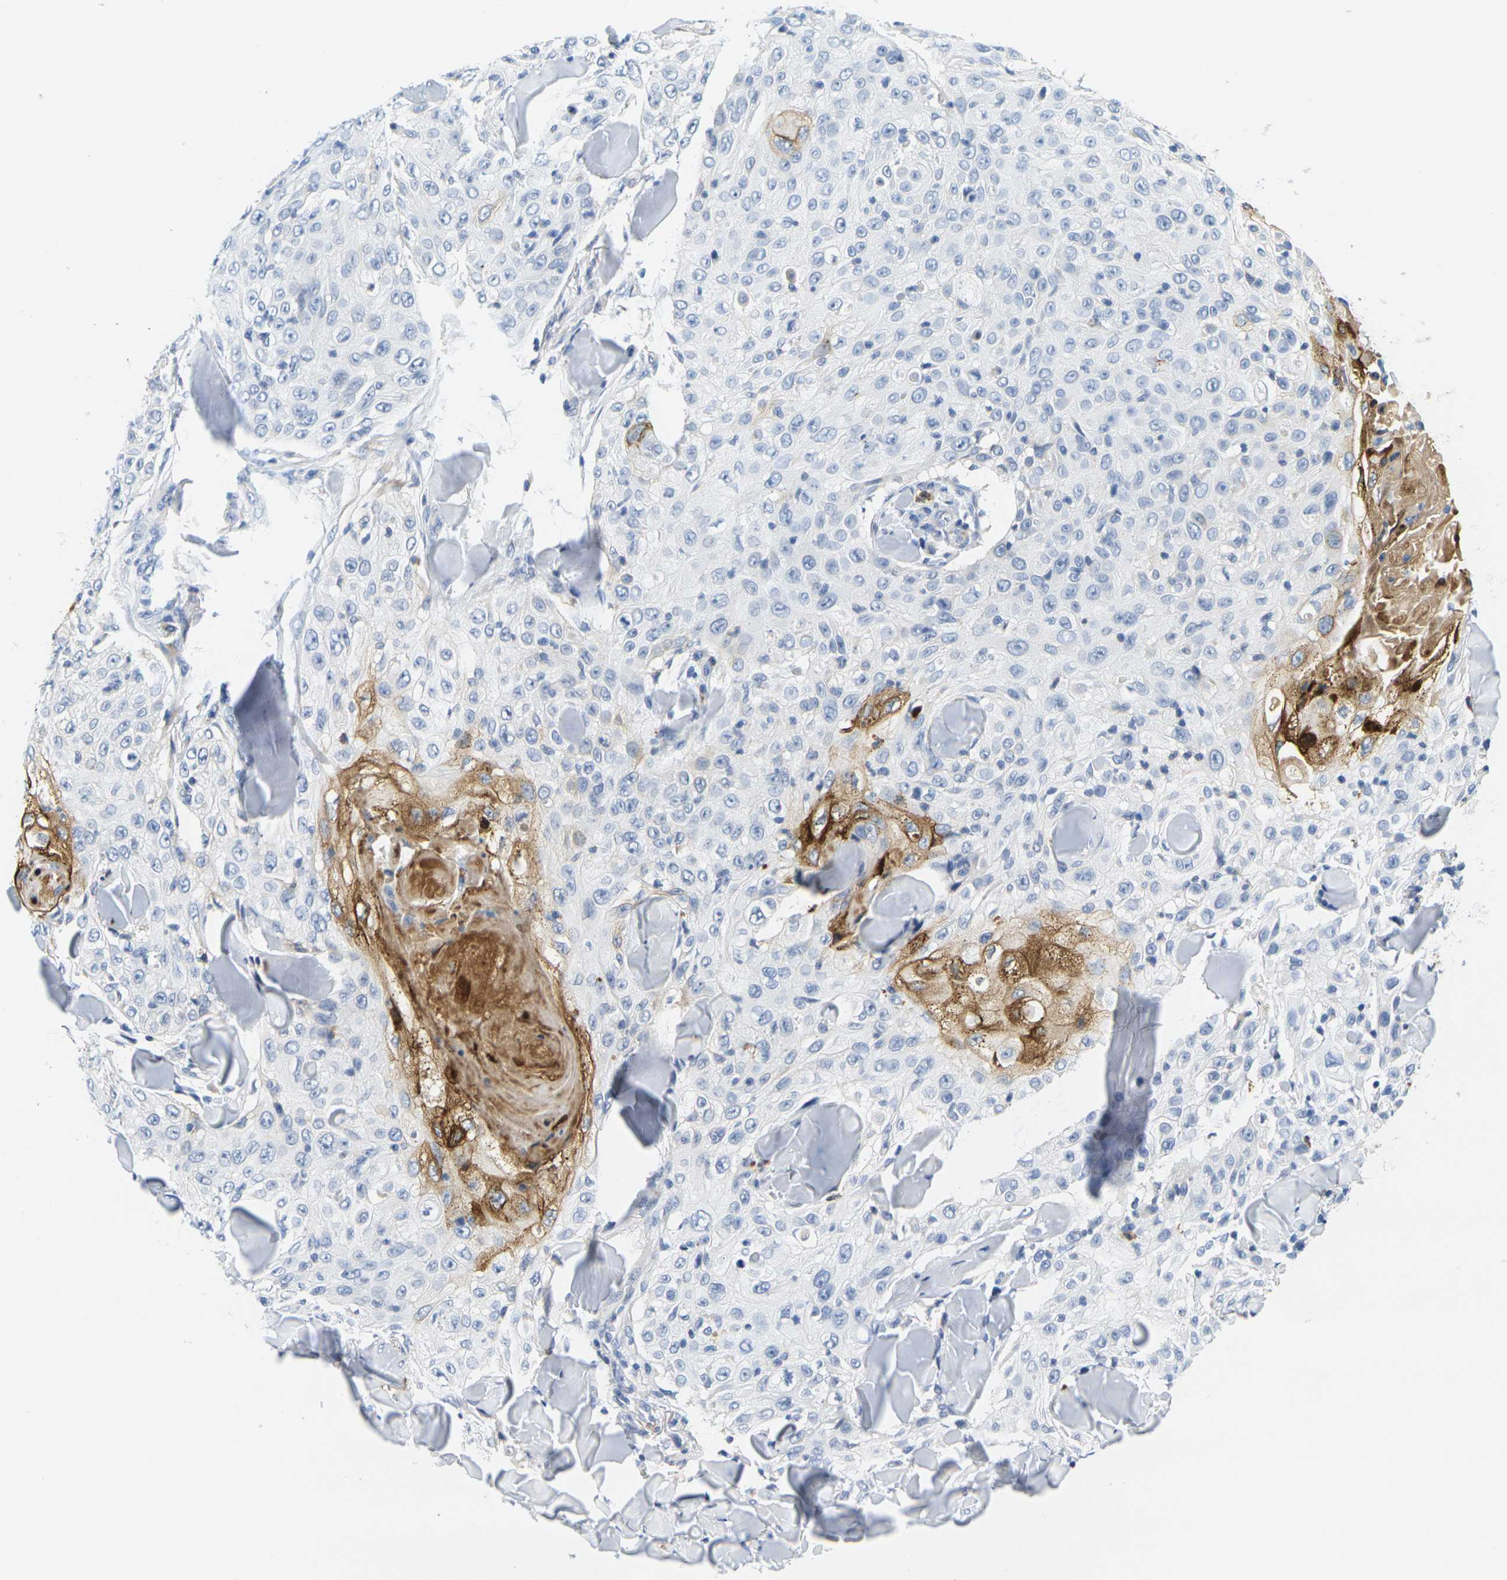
{"staining": {"intensity": "negative", "quantity": "none", "location": "none"}, "tissue": "skin cancer", "cell_type": "Tumor cells", "image_type": "cancer", "snomed": [{"axis": "morphology", "description": "Squamous cell carcinoma, NOS"}, {"axis": "topography", "description": "Skin"}], "caption": "DAB (3,3'-diaminobenzidine) immunohistochemical staining of skin cancer reveals no significant expression in tumor cells. (Stains: DAB (3,3'-diaminobenzidine) immunohistochemistry with hematoxylin counter stain, Microscopy: brightfield microscopy at high magnification).", "gene": "KLK5", "patient": {"sex": "male", "age": 86}}